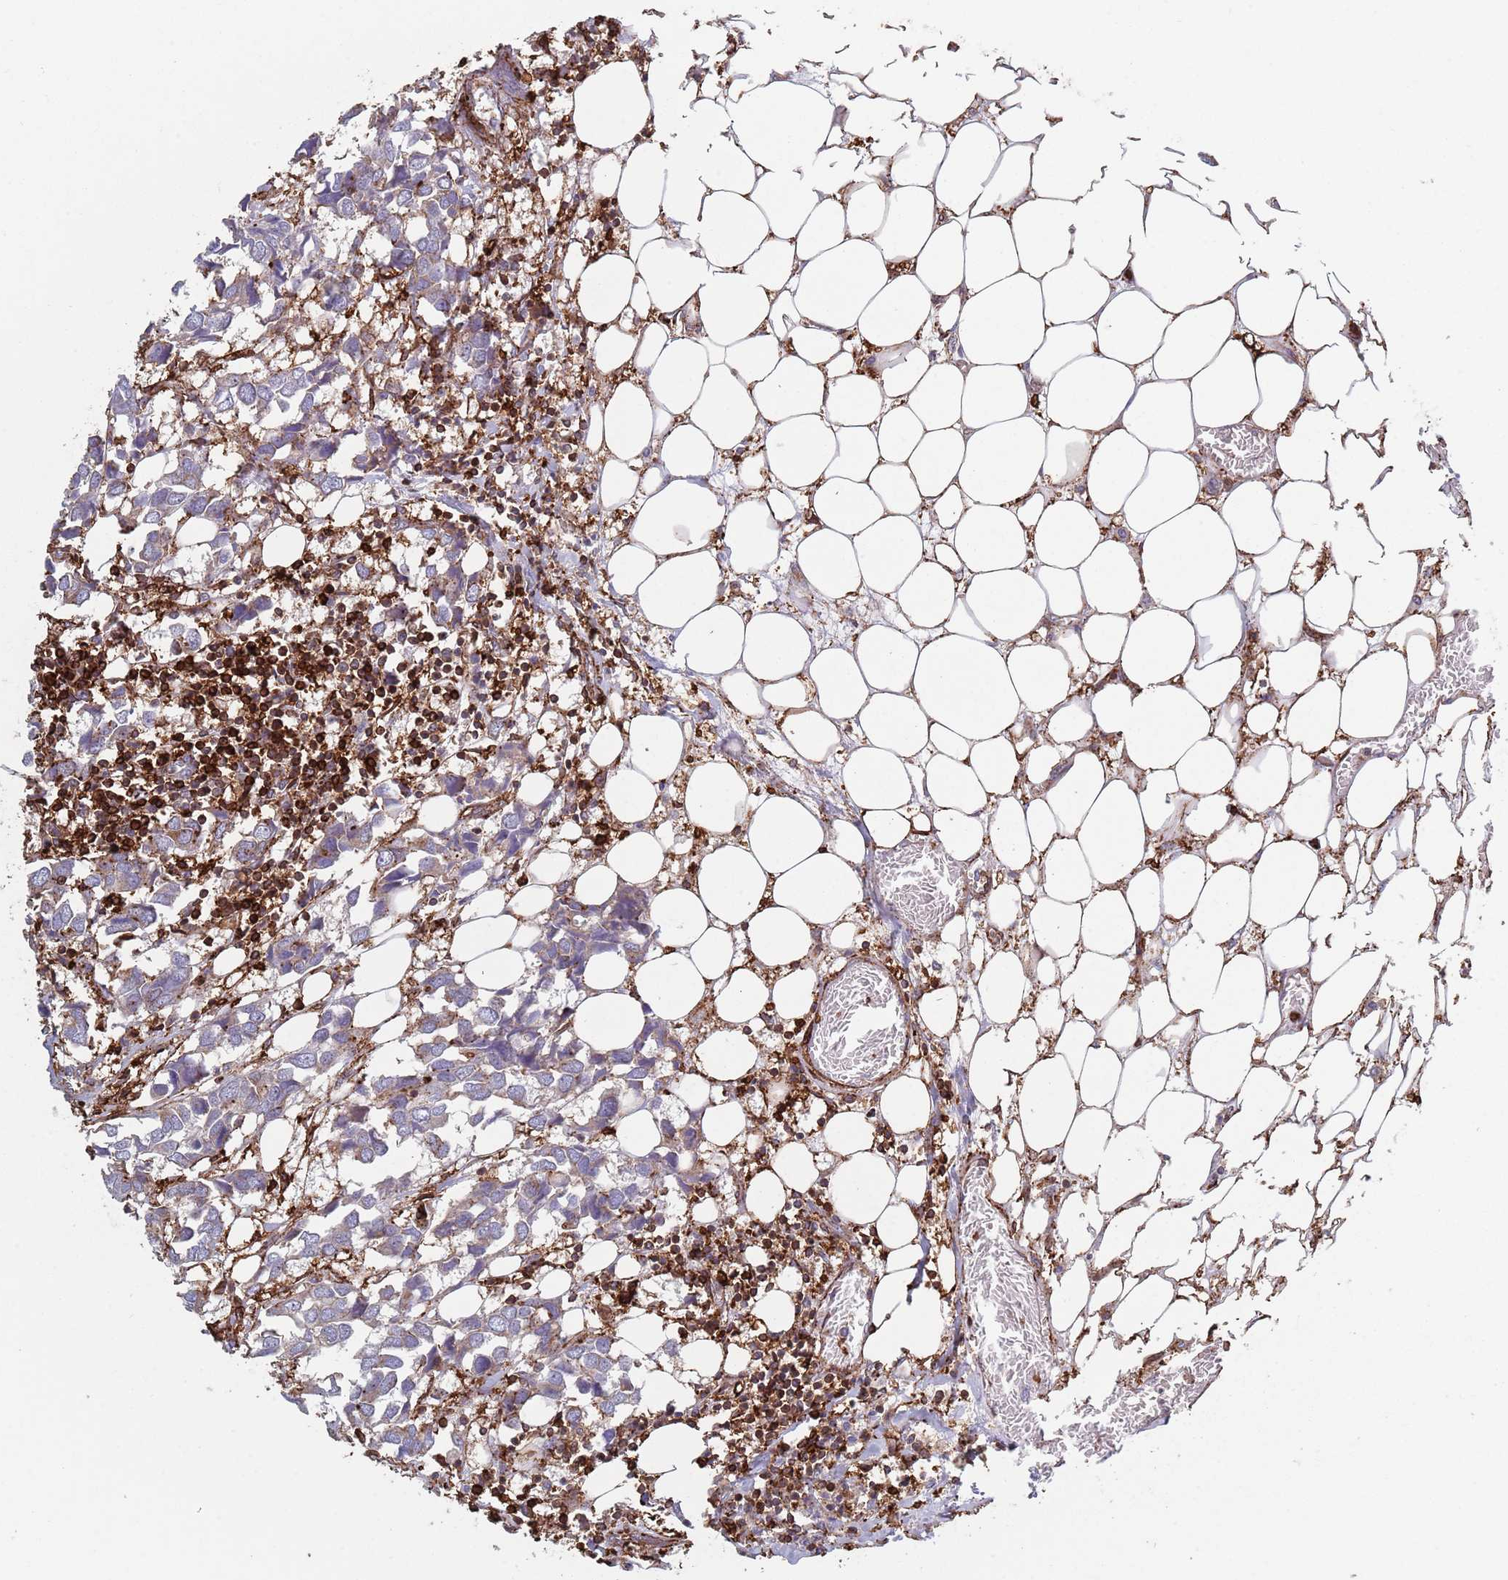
{"staining": {"intensity": "negative", "quantity": "none", "location": "none"}, "tissue": "breast cancer", "cell_type": "Tumor cells", "image_type": "cancer", "snomed": [{"axis": "morphology", "description": "Duct carcinoma"}, {"axis": "topography", "description": "Breast"}], "caption": "Tumor cells show no significant positivity in intraductal carcinoma (breast).", "gene": "RNF144A", "patient": {"sex": "female", "age": 83}}